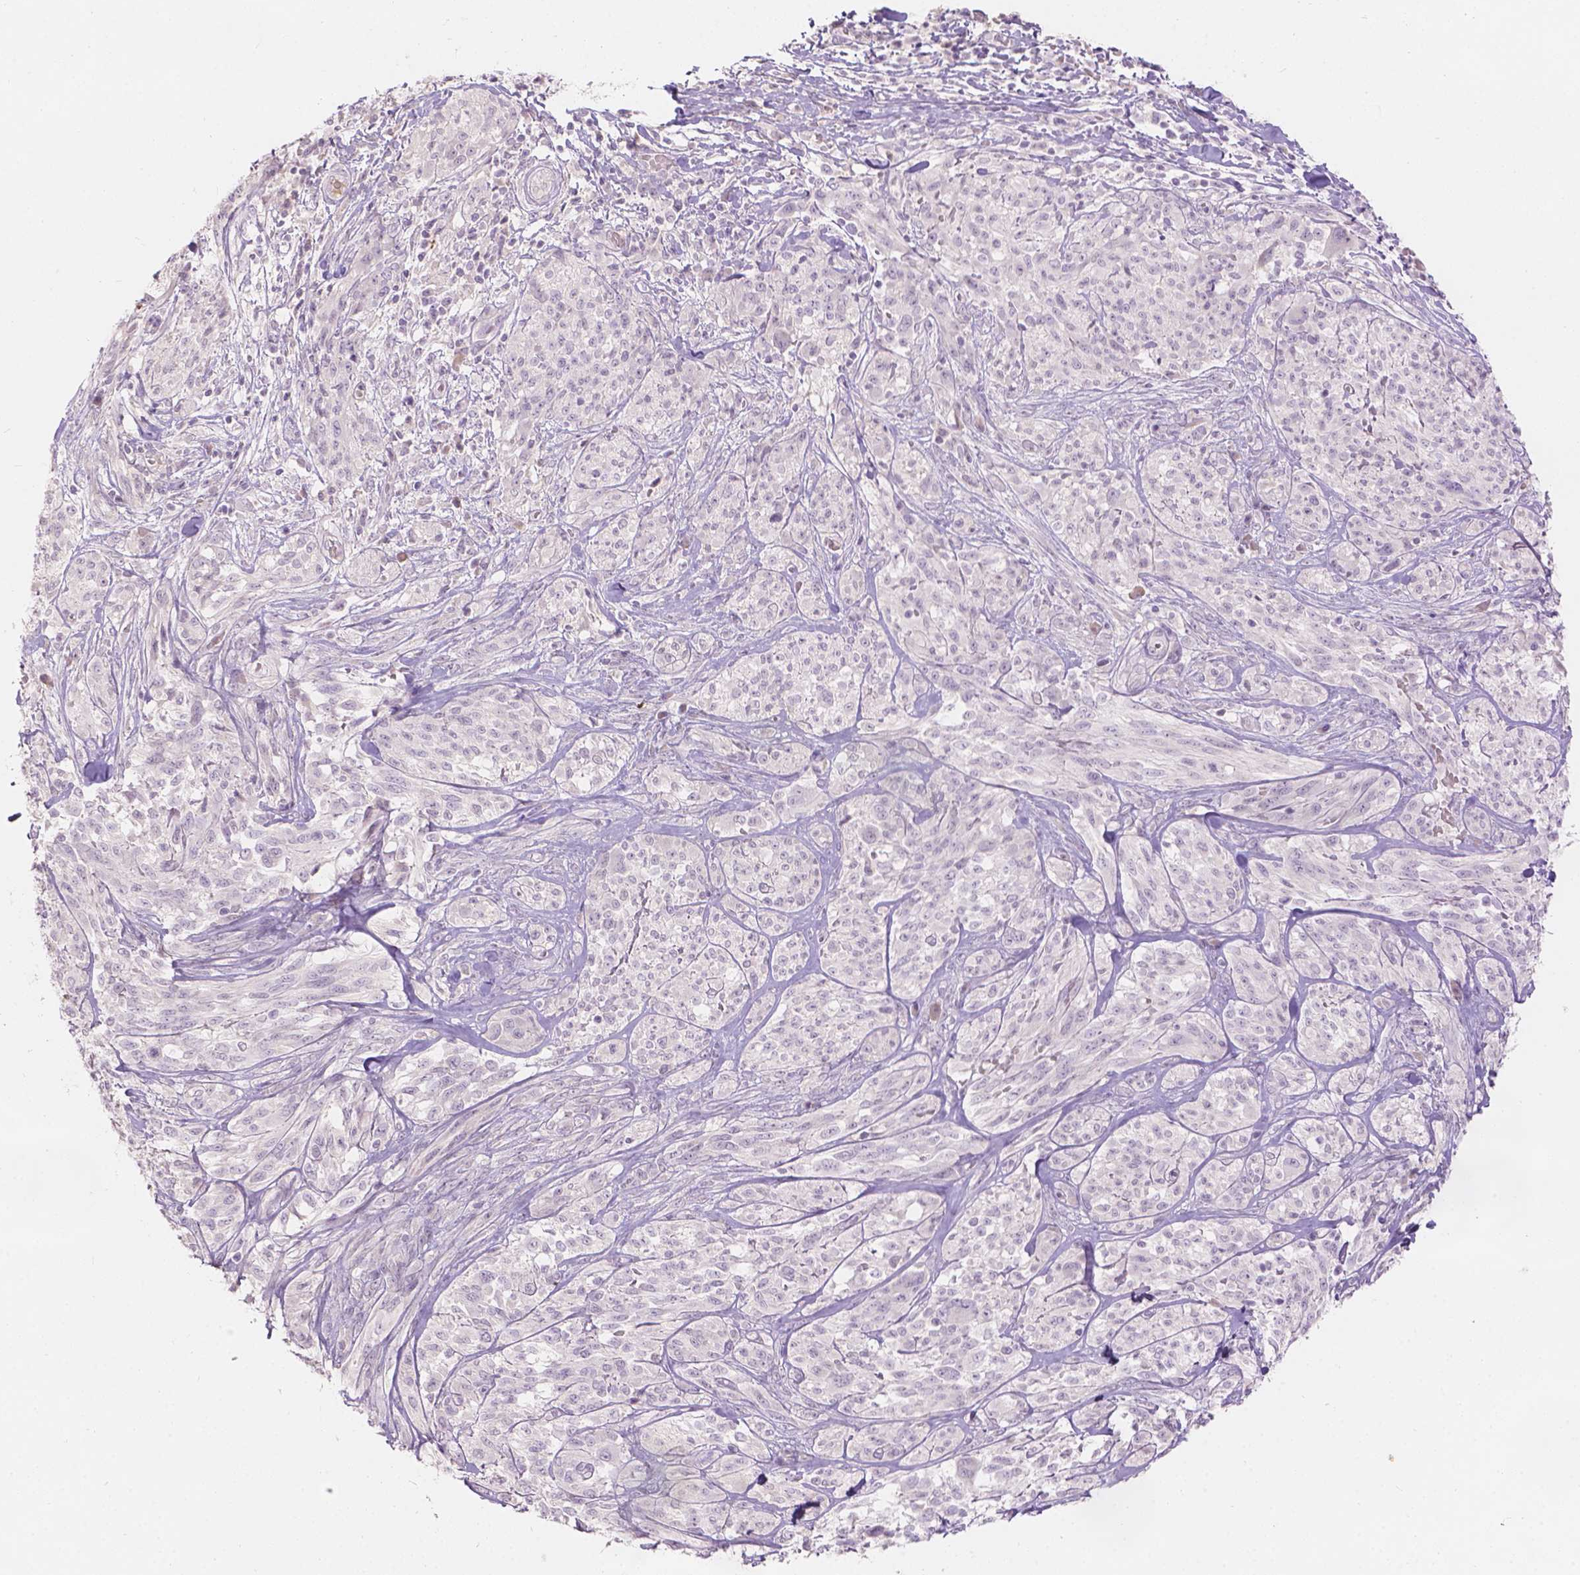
{"staining": {"intensity": "negative", "quantity": "none", "location": "none"}, "tissue": "melanoma", "cell_type": "Tumor cells", "image_type": "cancer", "snomed": [{"axis": "morphology", "description": "Malignant melanoma, NOS"}, {"axis": "topography", "description": "Skin"}], "caption": "High power microscopy image of an immunohistochemistry (IHC) photomicrograph of malignant melanoma, revealing no significant staining in tumor cells.", "gene": "DCAF4L1", "patient": {"sex": "female", "age": 91}}